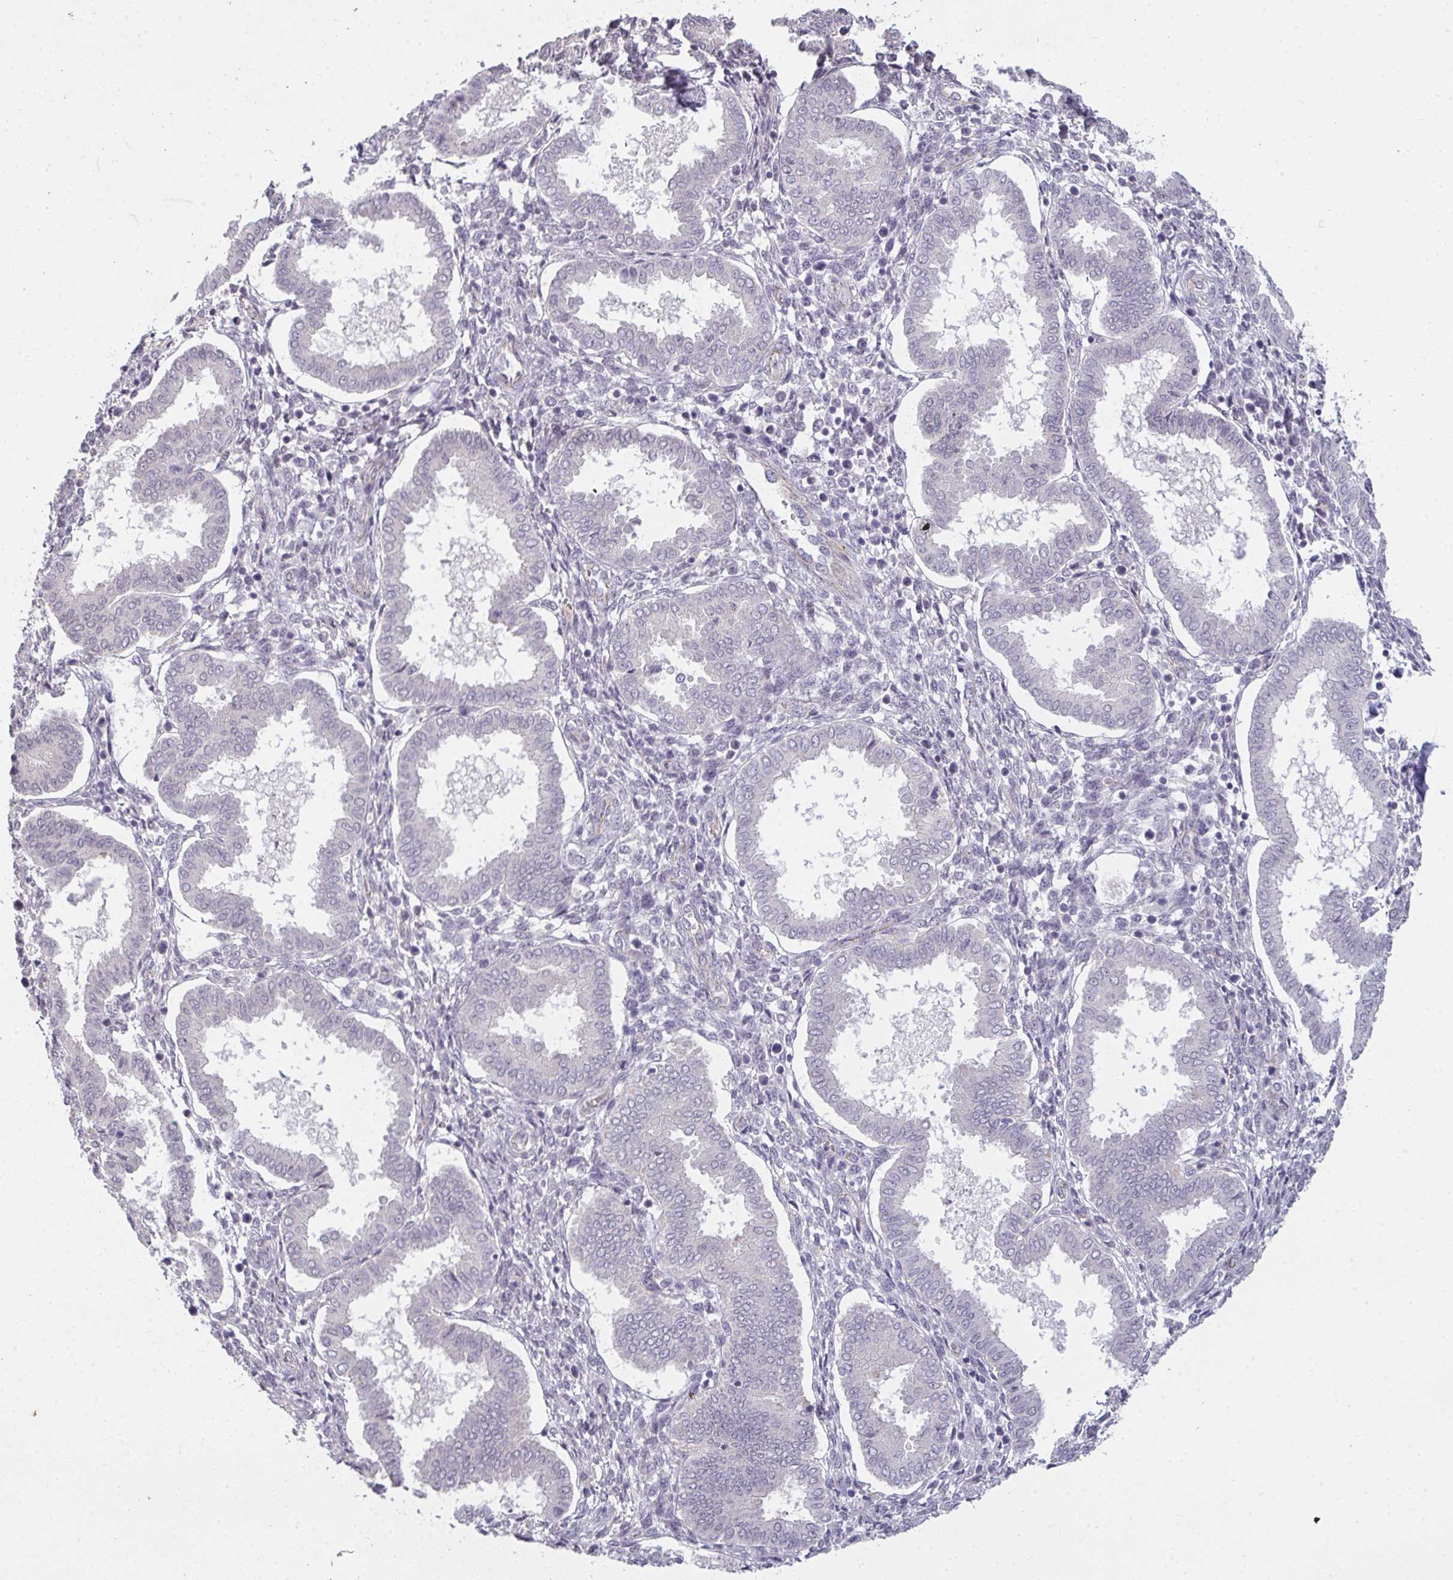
{"staining": {"intensity": "negative", "quantity": "none", "location": "none"}, "tissue": "endometrium", "cell_type": "Cells in endometrial stroma", "image_type": "normal", "snomed": [{"axis": "morphology", "description": "Normal tissue, NOS"}, {"axis": "topography", "description": "Endometrium"}], "caption": "This is a image of immunohistochemistry (IHC) staining of normal endometrium, which shows no expression in cells in endometrial stroma.", "gene": "TMEM219", "patient": {"sex": "female", "age": 24}}